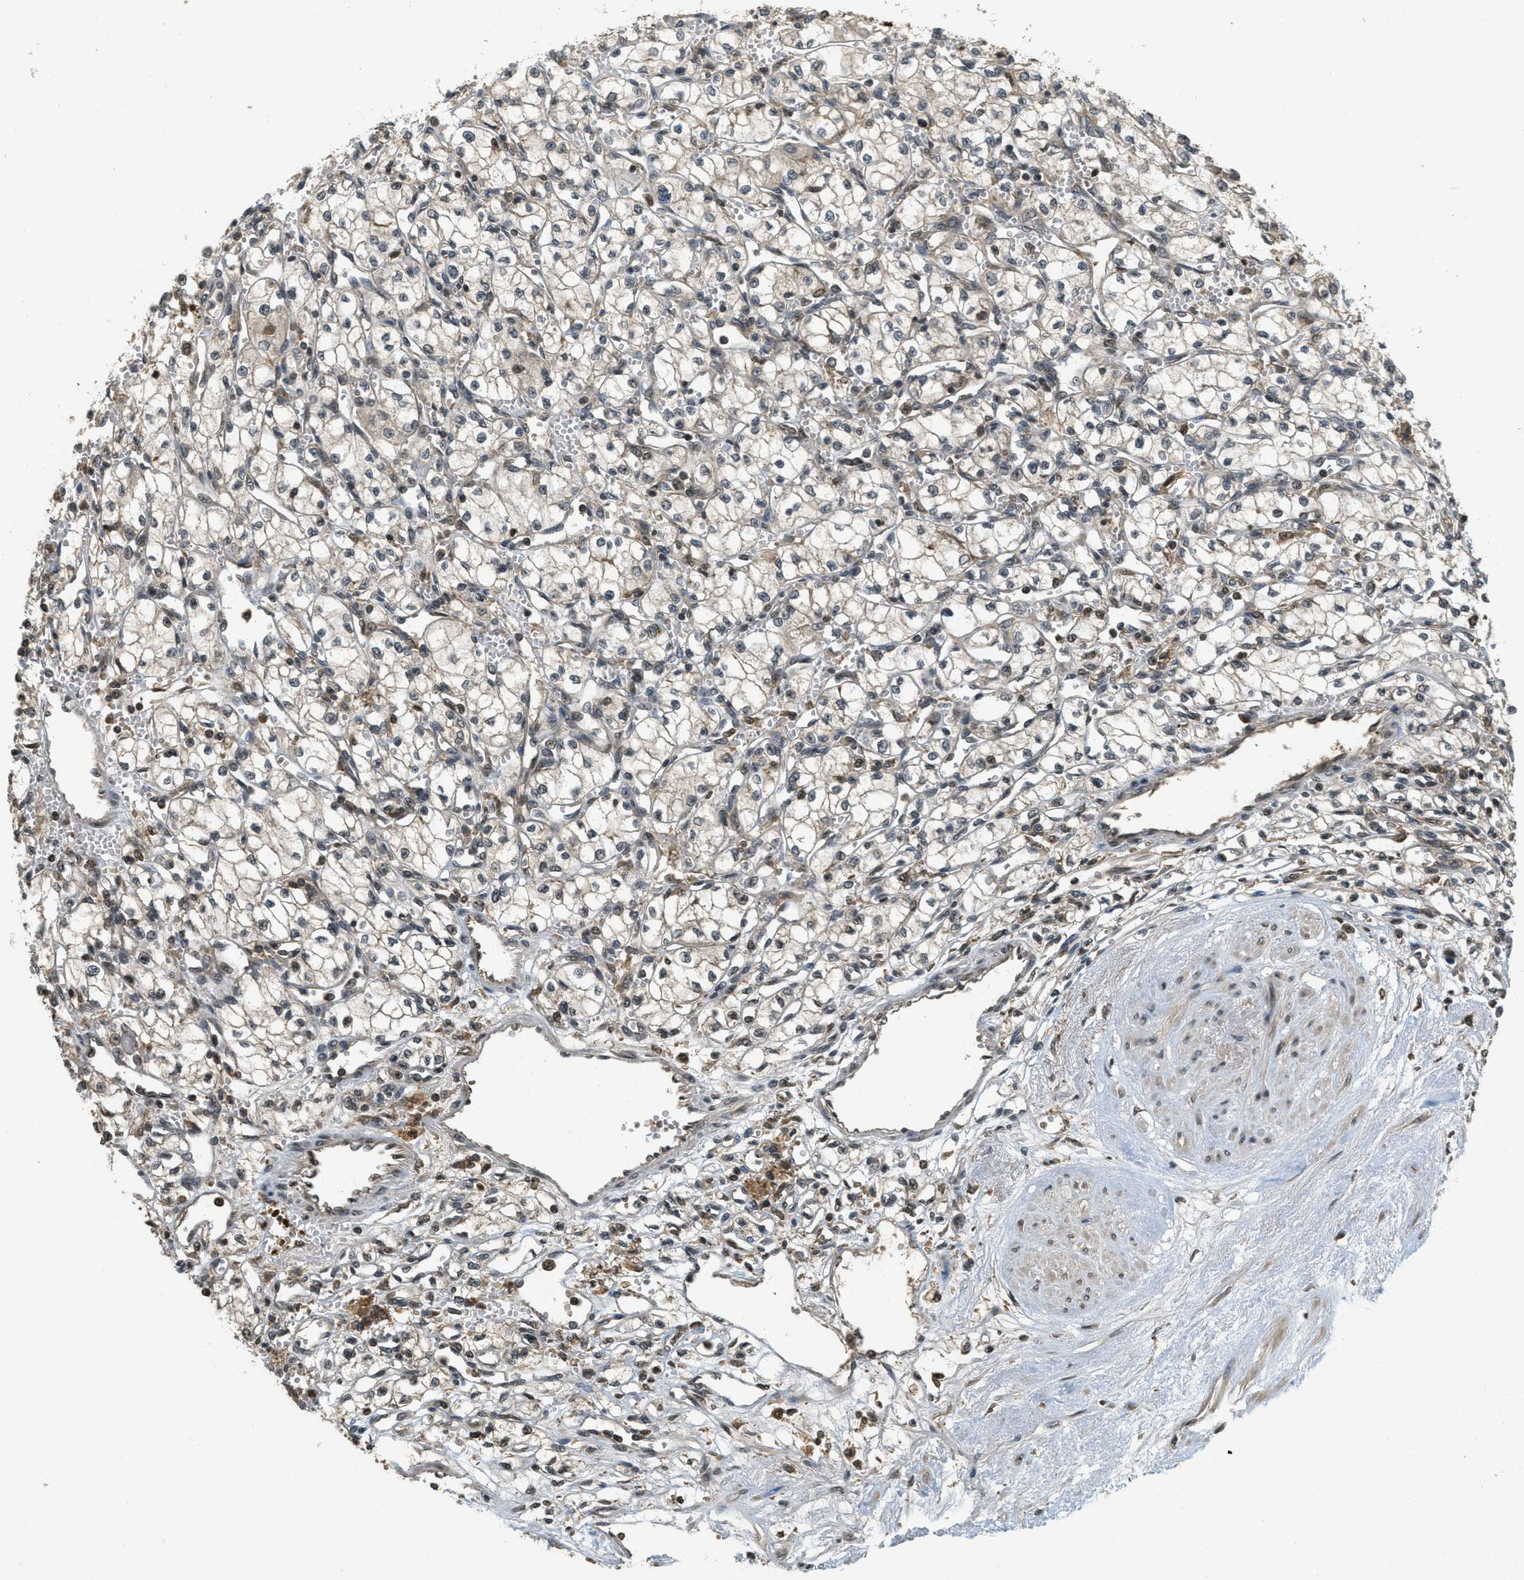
{"staining": {"intensity": "weak", "quantity": ">75%", "location": "cytoplasmic/membranous,nuclear"}, "tissue": "renal cancer", "cell_type": "Tumor cells", "image_type": "cancer", "snomed": [{"axis": "morphology", "description": "Normal tissue, NOS"}, {"axis": "morphology", "description": "Adenocarcinoma, NOS"}, {"axis": "topography", "description": "Kidney"}], "caption": "The micrograph demonstrates immunohistochemical staining of renal cancer (adenocarcinoma). There is weak cytoplasmic/membranous and nuclear positivity is seen in about >75% of tumor cells.", "gene": "ATG7", "patient": {"sex": "male", "age": 59}}